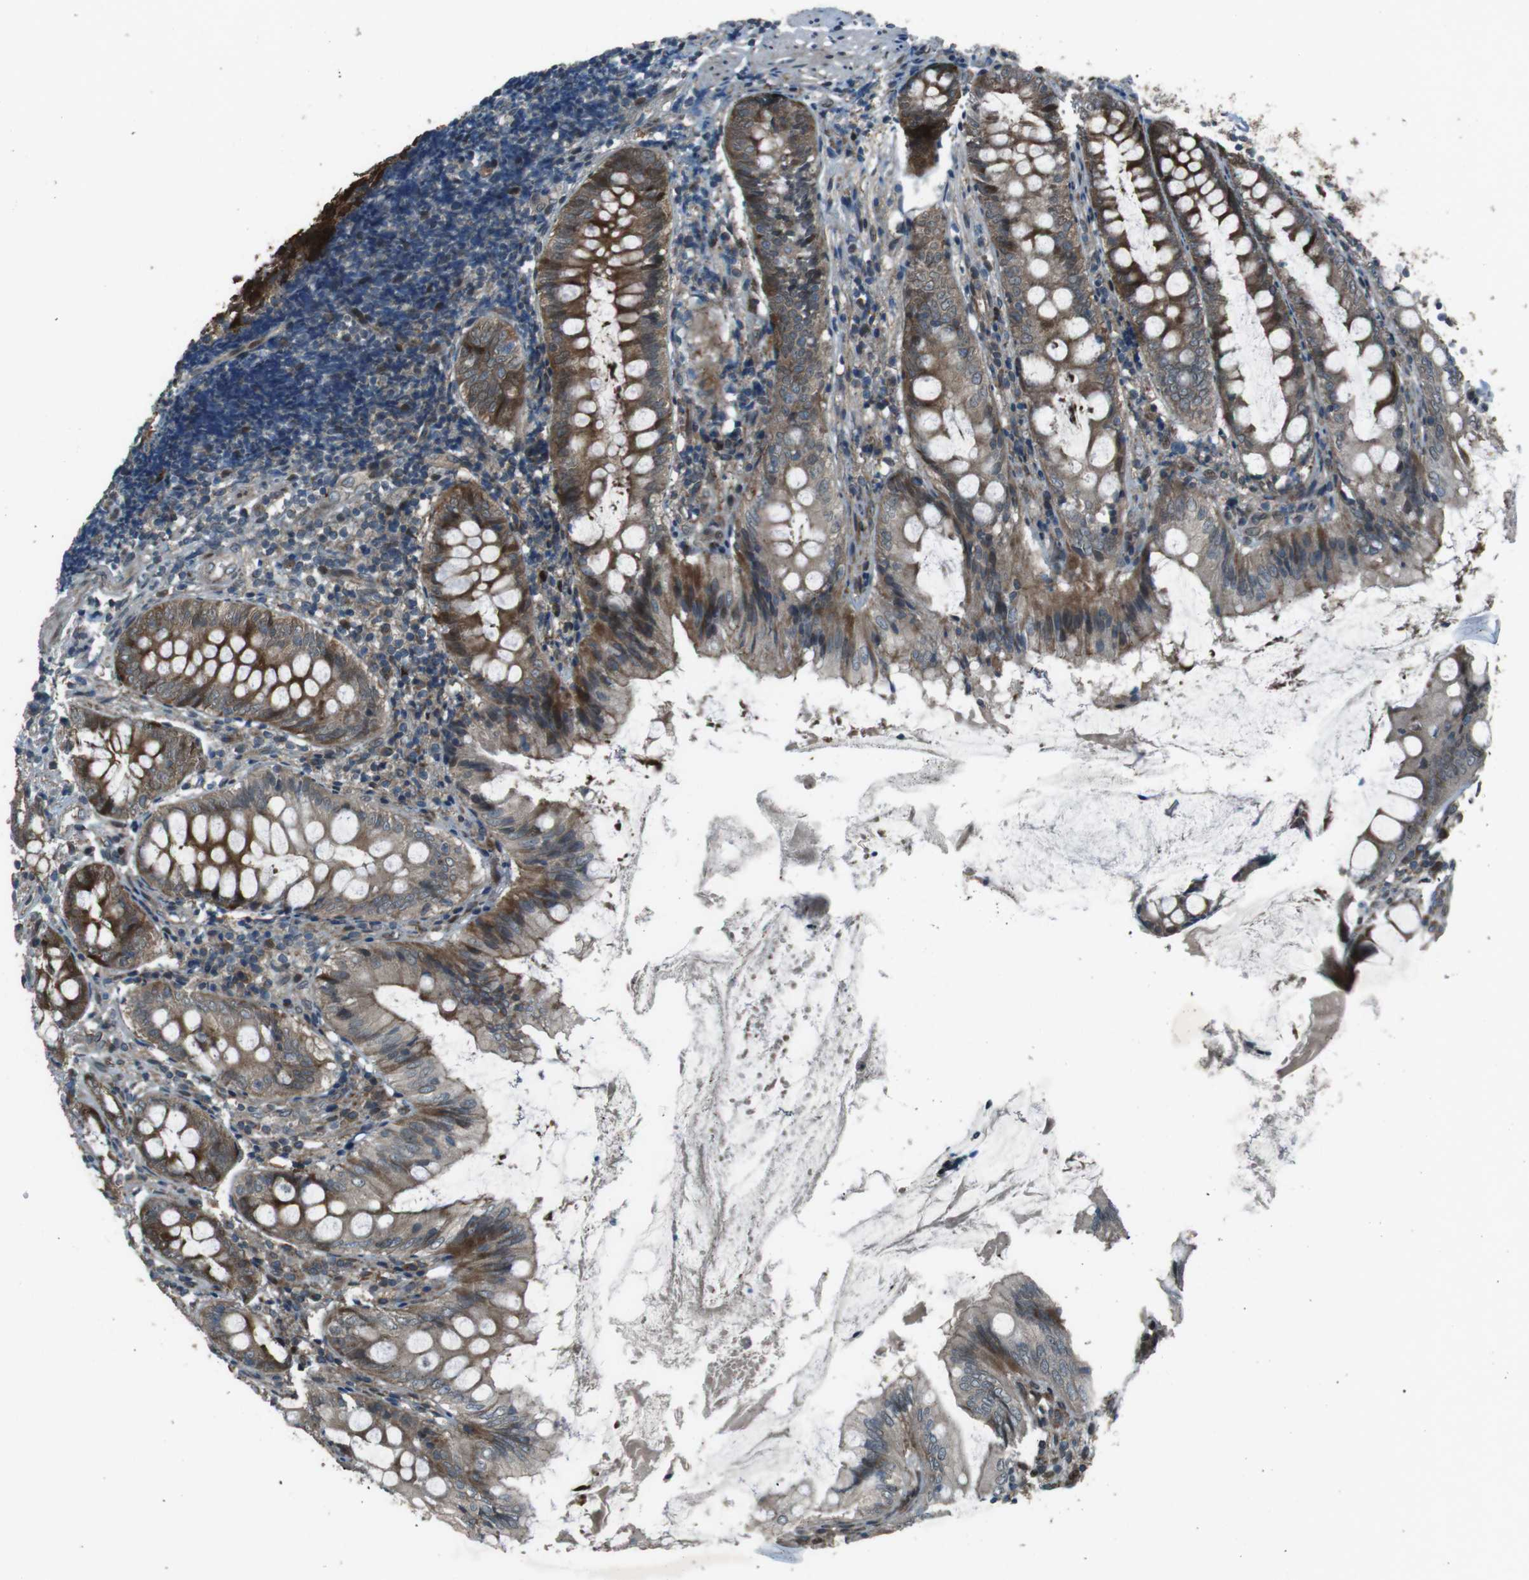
{"staining": {"intensity": "strong", "quantity": ">75%", "location": "cytoplasmic/membranous"}, "tissue": "appendix", "cell_type": "Glandular cells", "image_type": "normal", "snomed": [{"axis": "morphology", "description": "Normal tissue, NOS"}, {"axis": "topography", "description": "Appendix"}], "caption": "Strong cytoplasmic/membranous positivity for a protein is present in approximately >75% of glandular cells of benign appendix using immunohistochemistry (IHC).", "gene": "ZNF330", "patient": {"sex": "female", "age": 77}}